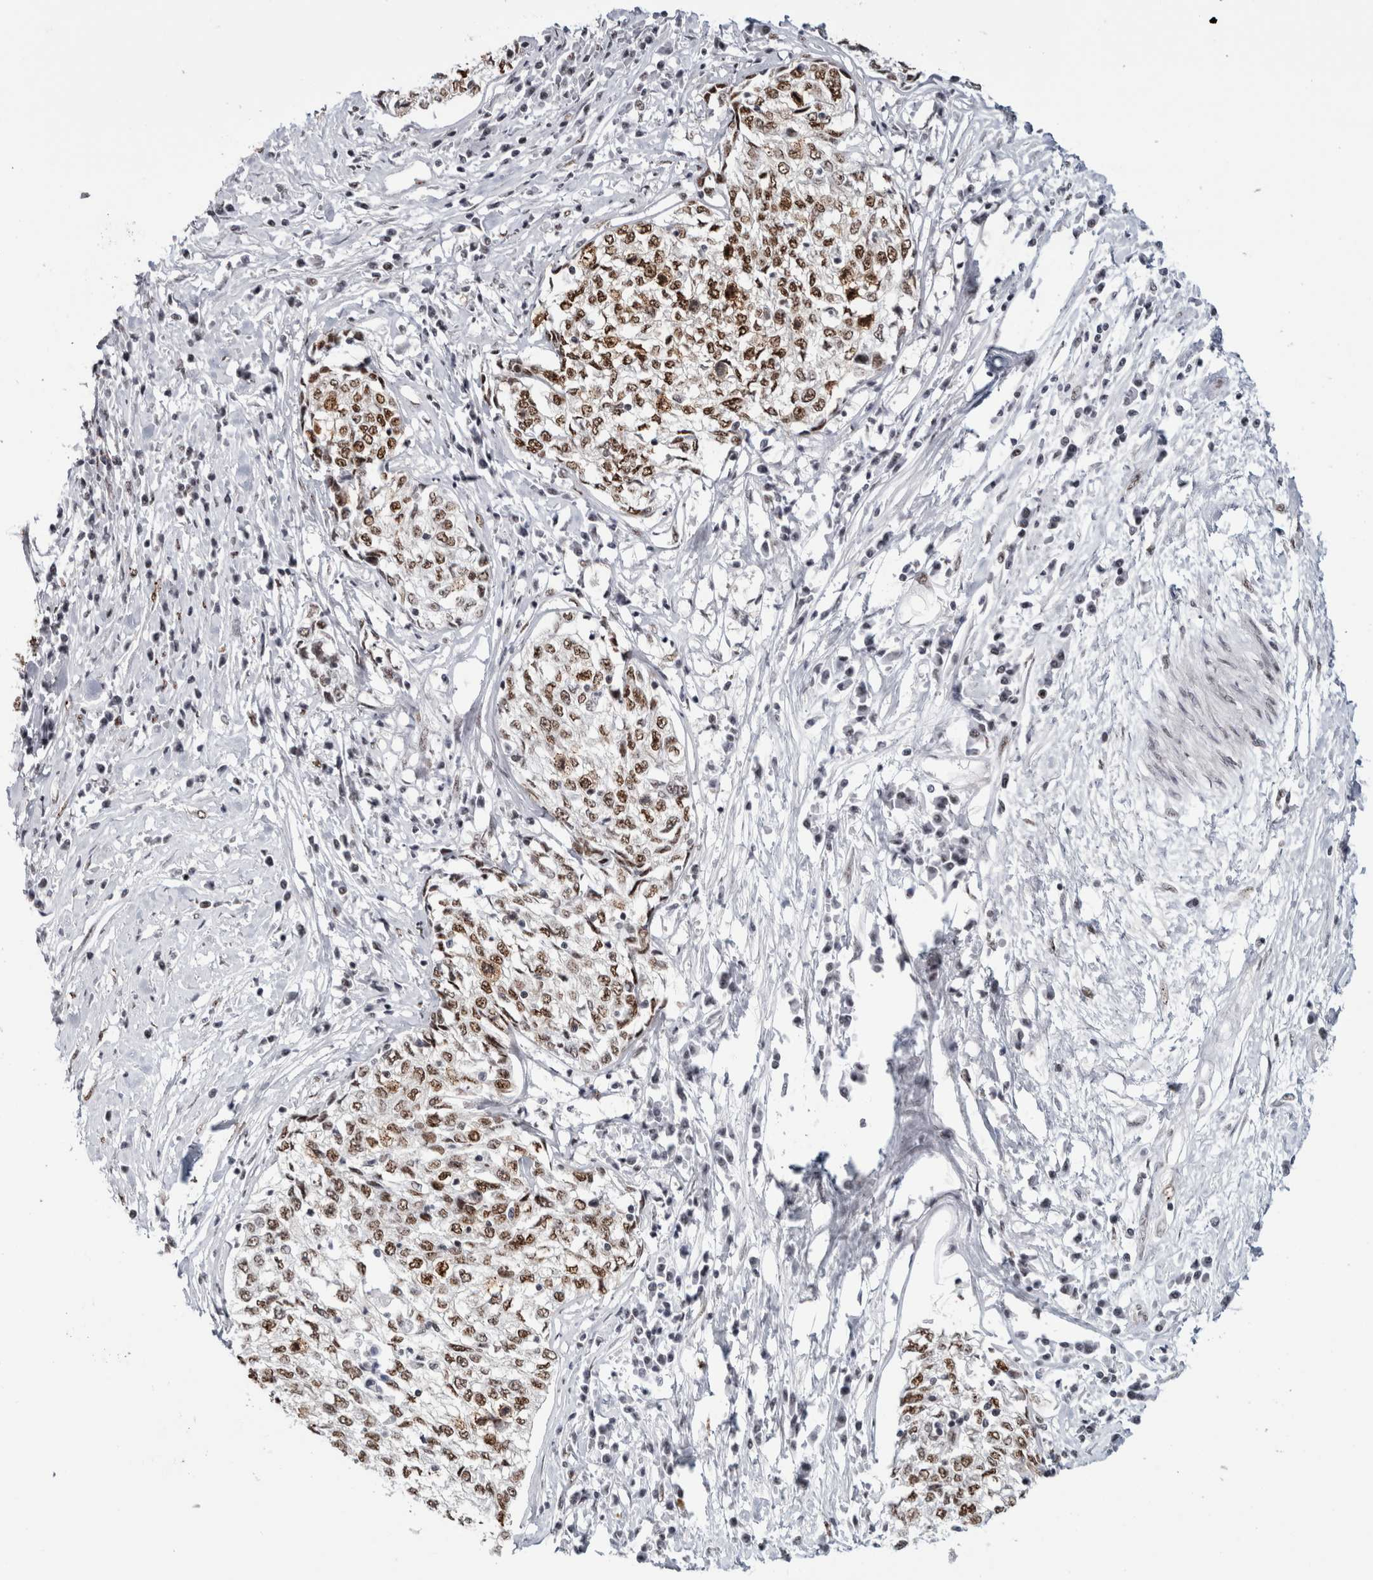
{"staining": {"intensity": "moderate", "quantity": ">75%", "location": "nuclear"}, "tissue": "cervical cancer", "cell_type": "Tumor cells", "image_type": "cancer", "snomed": [{"axis": "morphology", "description": "Squamous cell carcinoma, NOS"}, {"axis": "topography", "description": "Cervix"}], "caption": "This histopathology image displays IHC staining of cervical cancer (squamous cell carcinoma), with medium moderate nuclear positivity in approximately >75% of tumor cells.", "gene": "MKNK1", "patient": {"sex": "female", "age": 57}}